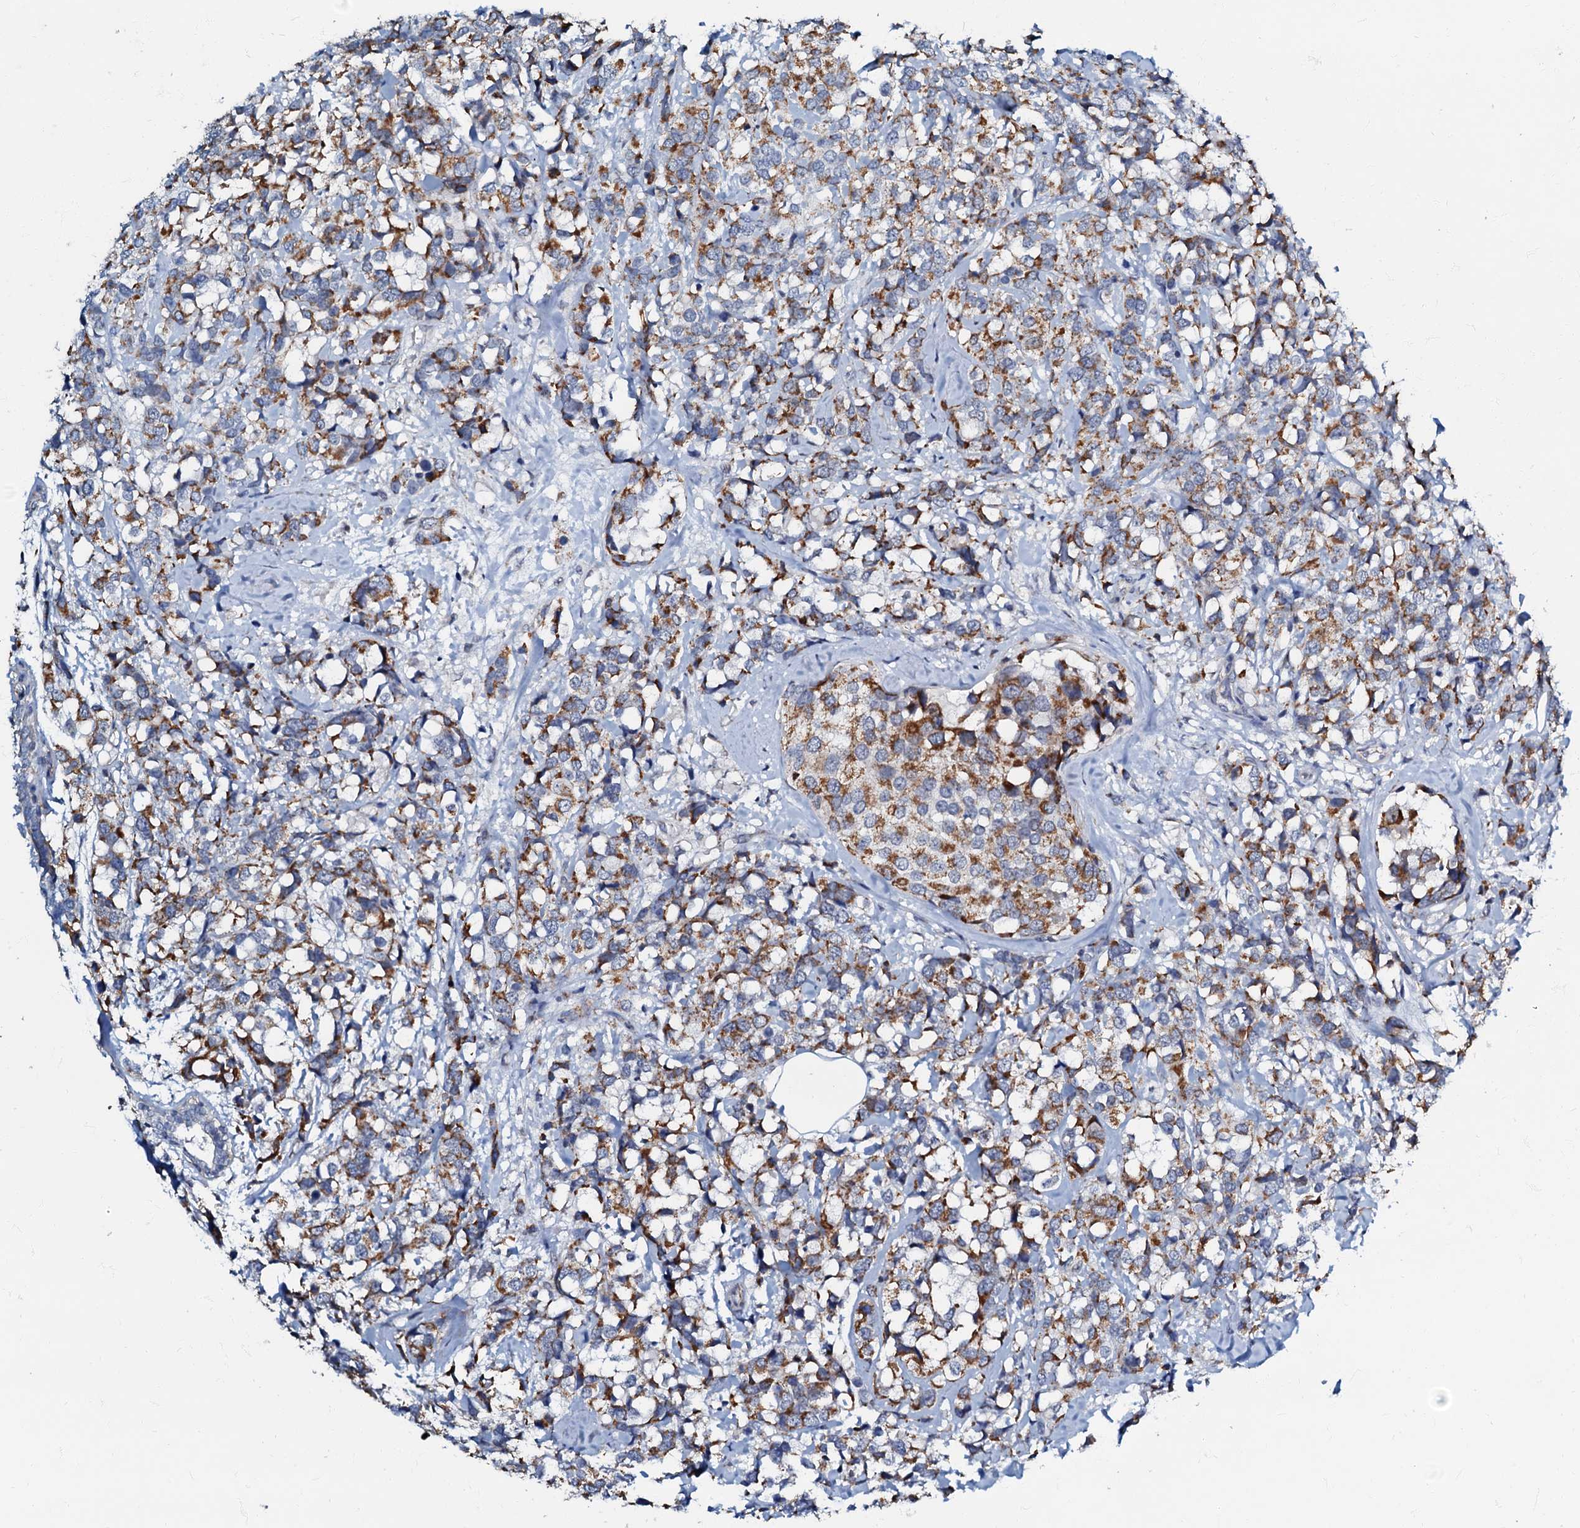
{"staining": {"intensity": "moderate", "quantity": ">75%", "location": "cytoplasmic/membranous"}, "tissue": "breast cancer", "cell_type": "Tumor cells", "image_type": "cancer", "snomed": [{"axis": "morphology", "description": "Lobular carcinoma"}, {"axis": "topography", "description": "Breast"}], "caption": "Tumor cells show moderate cytoplasmic/membranous staining in about >75% of cells in breast cancer.", "gene": "MRPL51", "patient": {"sex": "female", "age": 59}}